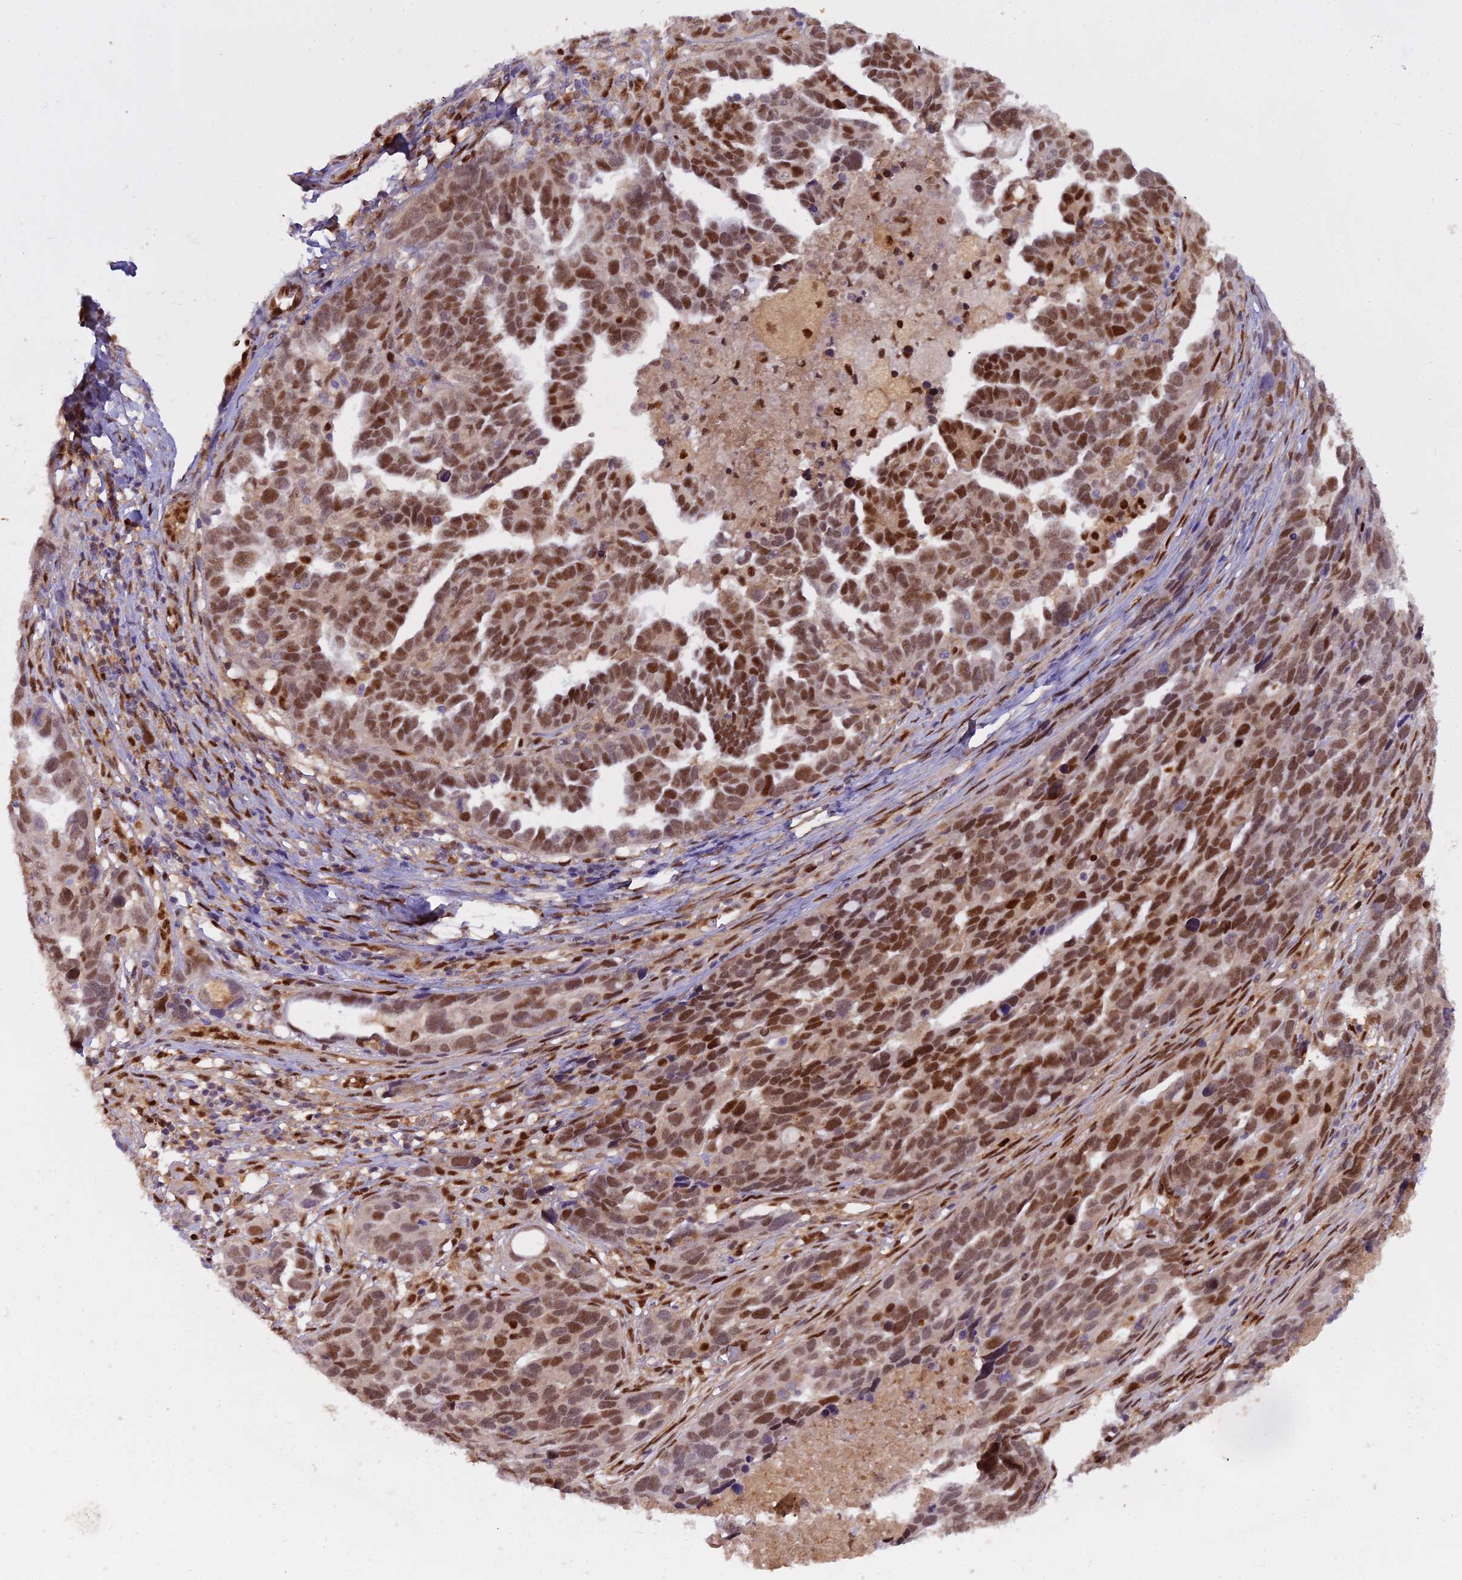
{"staining": {"intensity": "moderate", "quantity": ">75%", "location": "nuclear"}, "tissue": "ovarian cancer", "cell_type": "Tumor cells", "image_type": "cancer", "snomed": [{"axis": "morphology", "description": "Cystadenocarcinoma, serous, NOS"}, {"axis": "topography", "description": "Ovary"}], "caption": "High-magnification brightfield microscopy of ovarian serous cystadenocarcinoma stained with DAB (3,3'-diaminobenzidine) (brown) and counterstained with hematoxylin (blue). tumor cells exhibit moderate nuclear staining is seen in approximately>75% of cells.", "gene": "NPEPL1", "patient": {"sex": "female", "age": 54}}